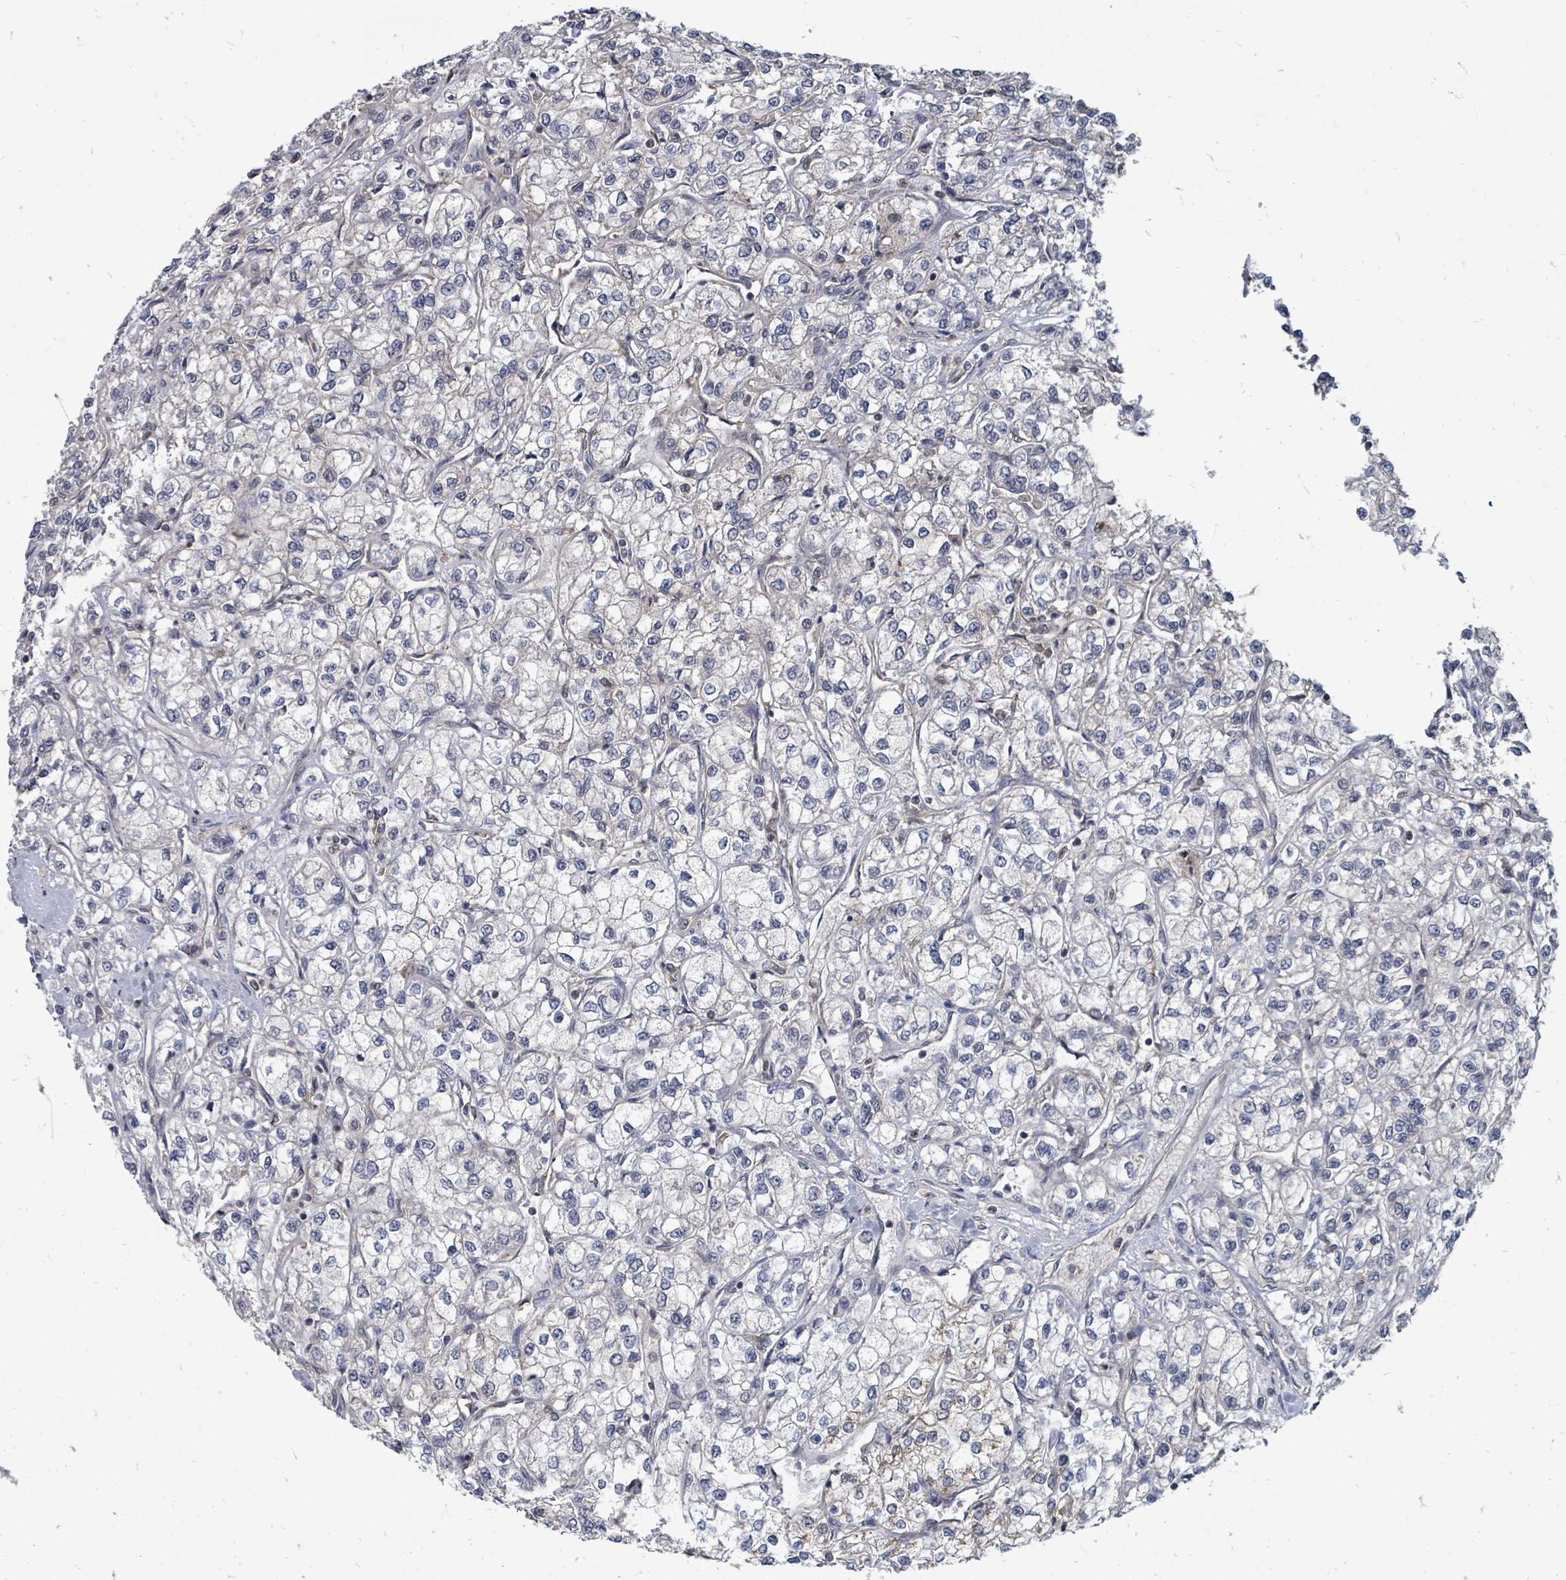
{"staining": {"intensity": "negative", "quantity": "none", "location": "none"}, "tissue": "renal cancer", "cell_type": "Tumor cells", "image_type": "cancer", "snomed": [{"axis": "morphology", "description": "Adenocarcinoma, NOS"}, {"axis": "topography", "description": "Kidney"}], "caption": "Tumor cells show no significant expression in renal adenocarcinoma. Nuclei are stained in blue.", "gene": "MAGOHB", "patient": {"sex": "male", "age": 80}}